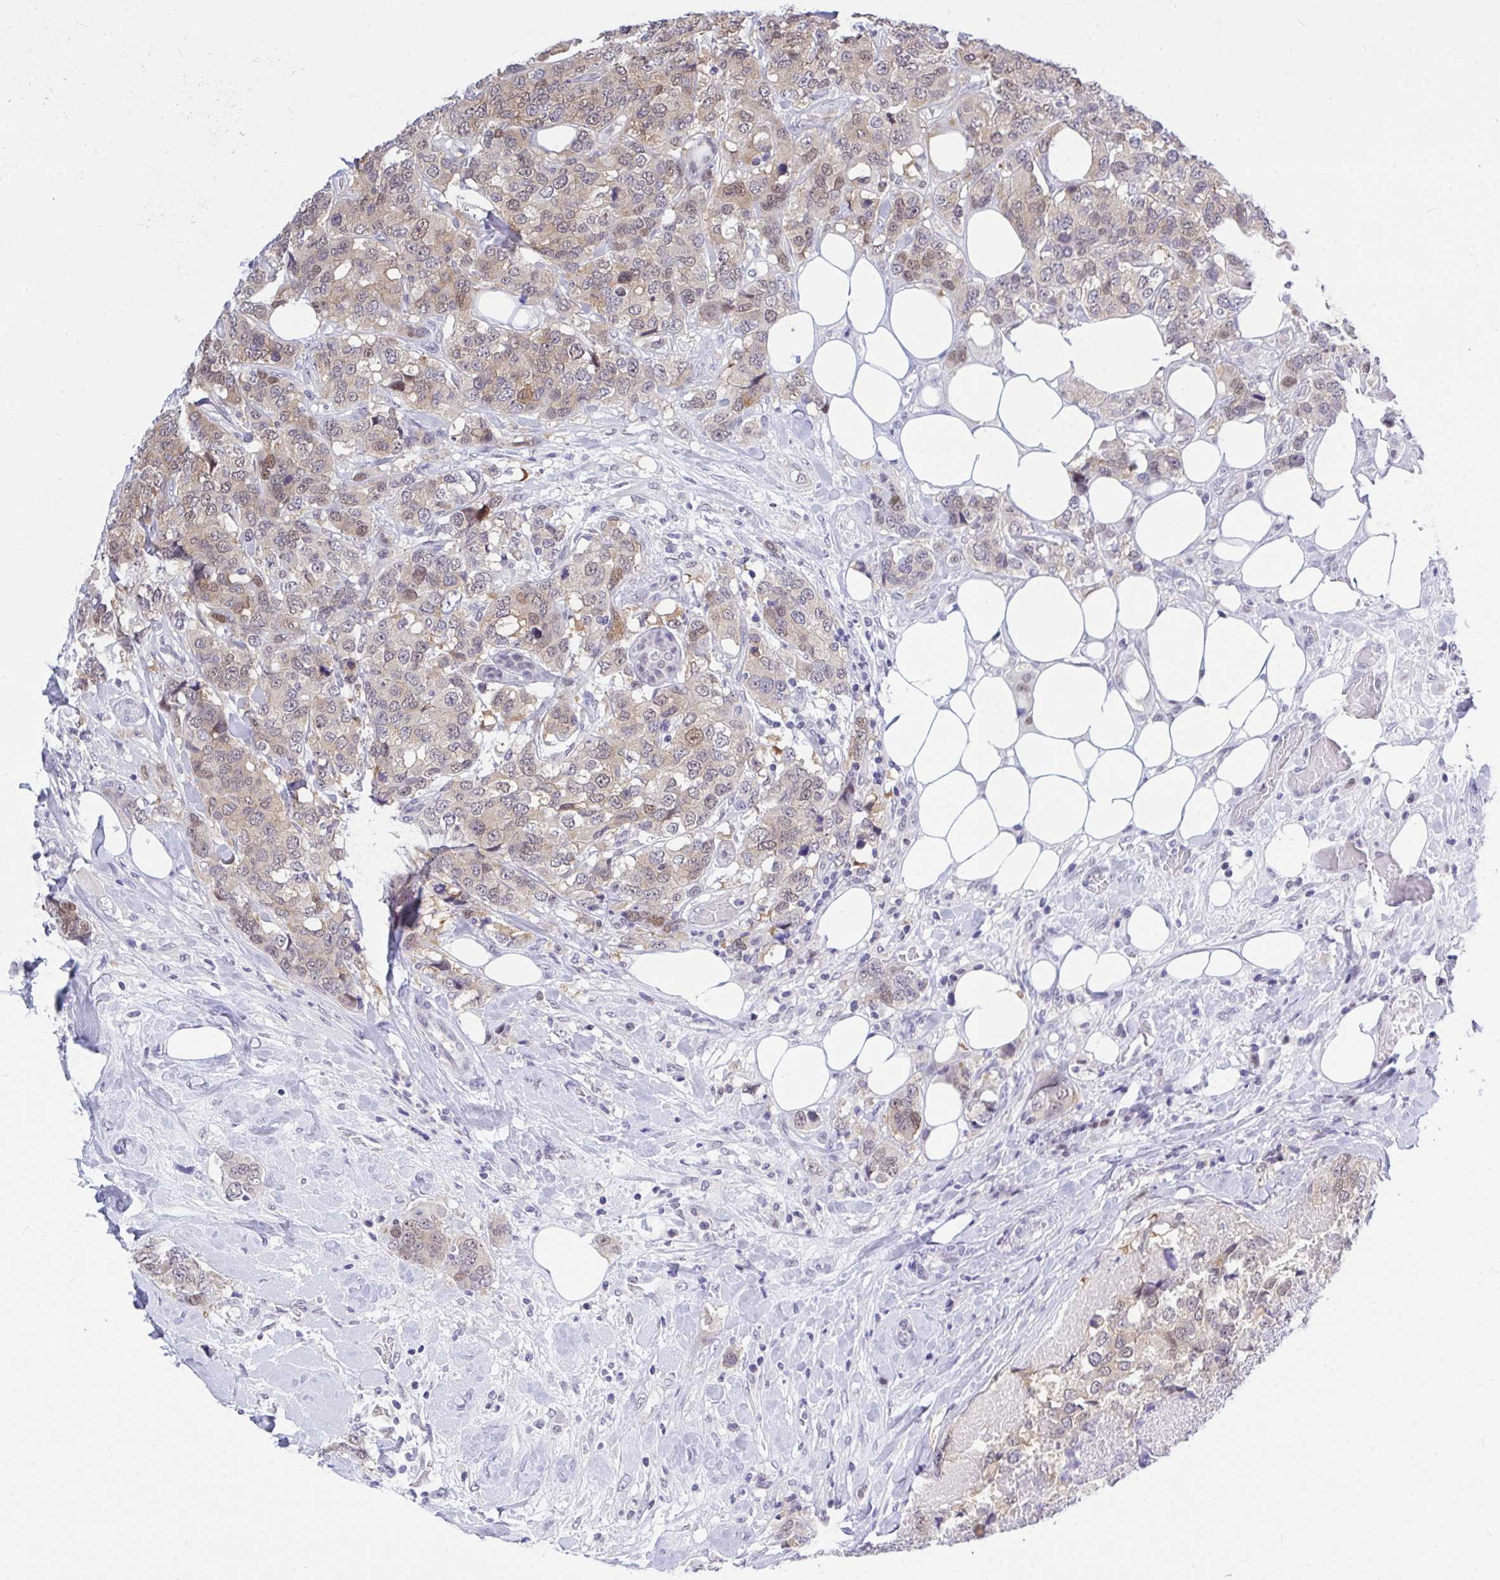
{"staining": {"intensity": "weak", "quantity": ">75%", "location": "nuclear"}, "tissue": "breast cancer", "cell_type": "Tumor cells", "image_type": "cancer", "snomed": [{"axis": "morphology", "description": "Lobular carcinoma"}, {"axis": "topography", "description": "Breast"}], "caption": "Human breast cancer stained with a brown dye displays weak nuclear positive staining in approximately >75% of tumor cells.", "gene": "THOP1", "patient": {"sex": "female", "age": 59}}